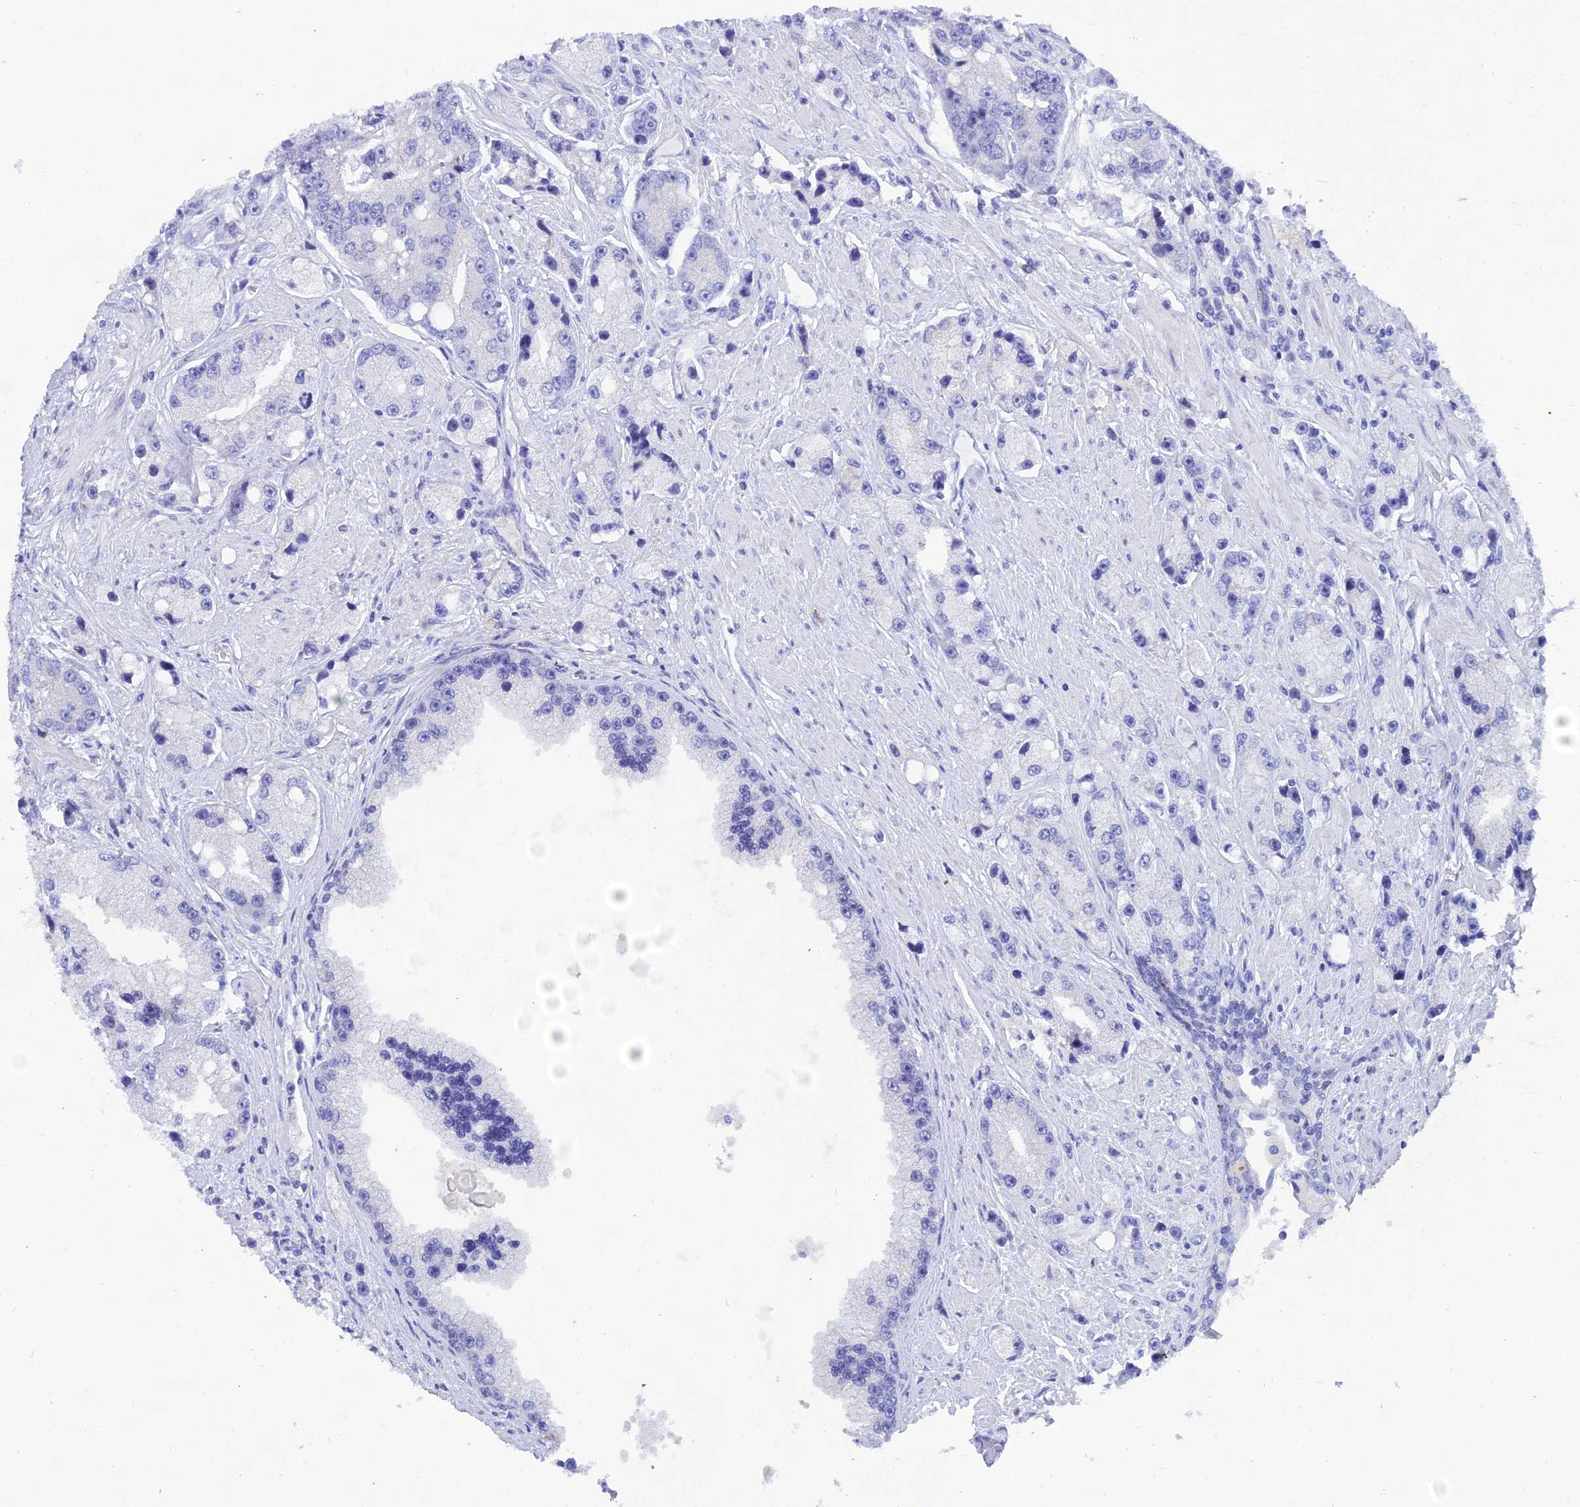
{"staining": {"intensity": "negative", "quantity": "none", "location": "none"}, "tissue": "prostate cancer", "cell_type": "Tumor cells", "image_type": "cancer", "snomed": [{"axis": "morphology", "description": "Adenocarcinoma, High grade"}, {"axis": "topography", "description": "Prostate"}], "caption": "Human prostate cancer (high-grade adenocarcinoma) stained for a protein using immunohistochemistry reveals no staining in tumor cells.", "gene": "REG1A", "patient": {"sex": "male", "age": 74}}